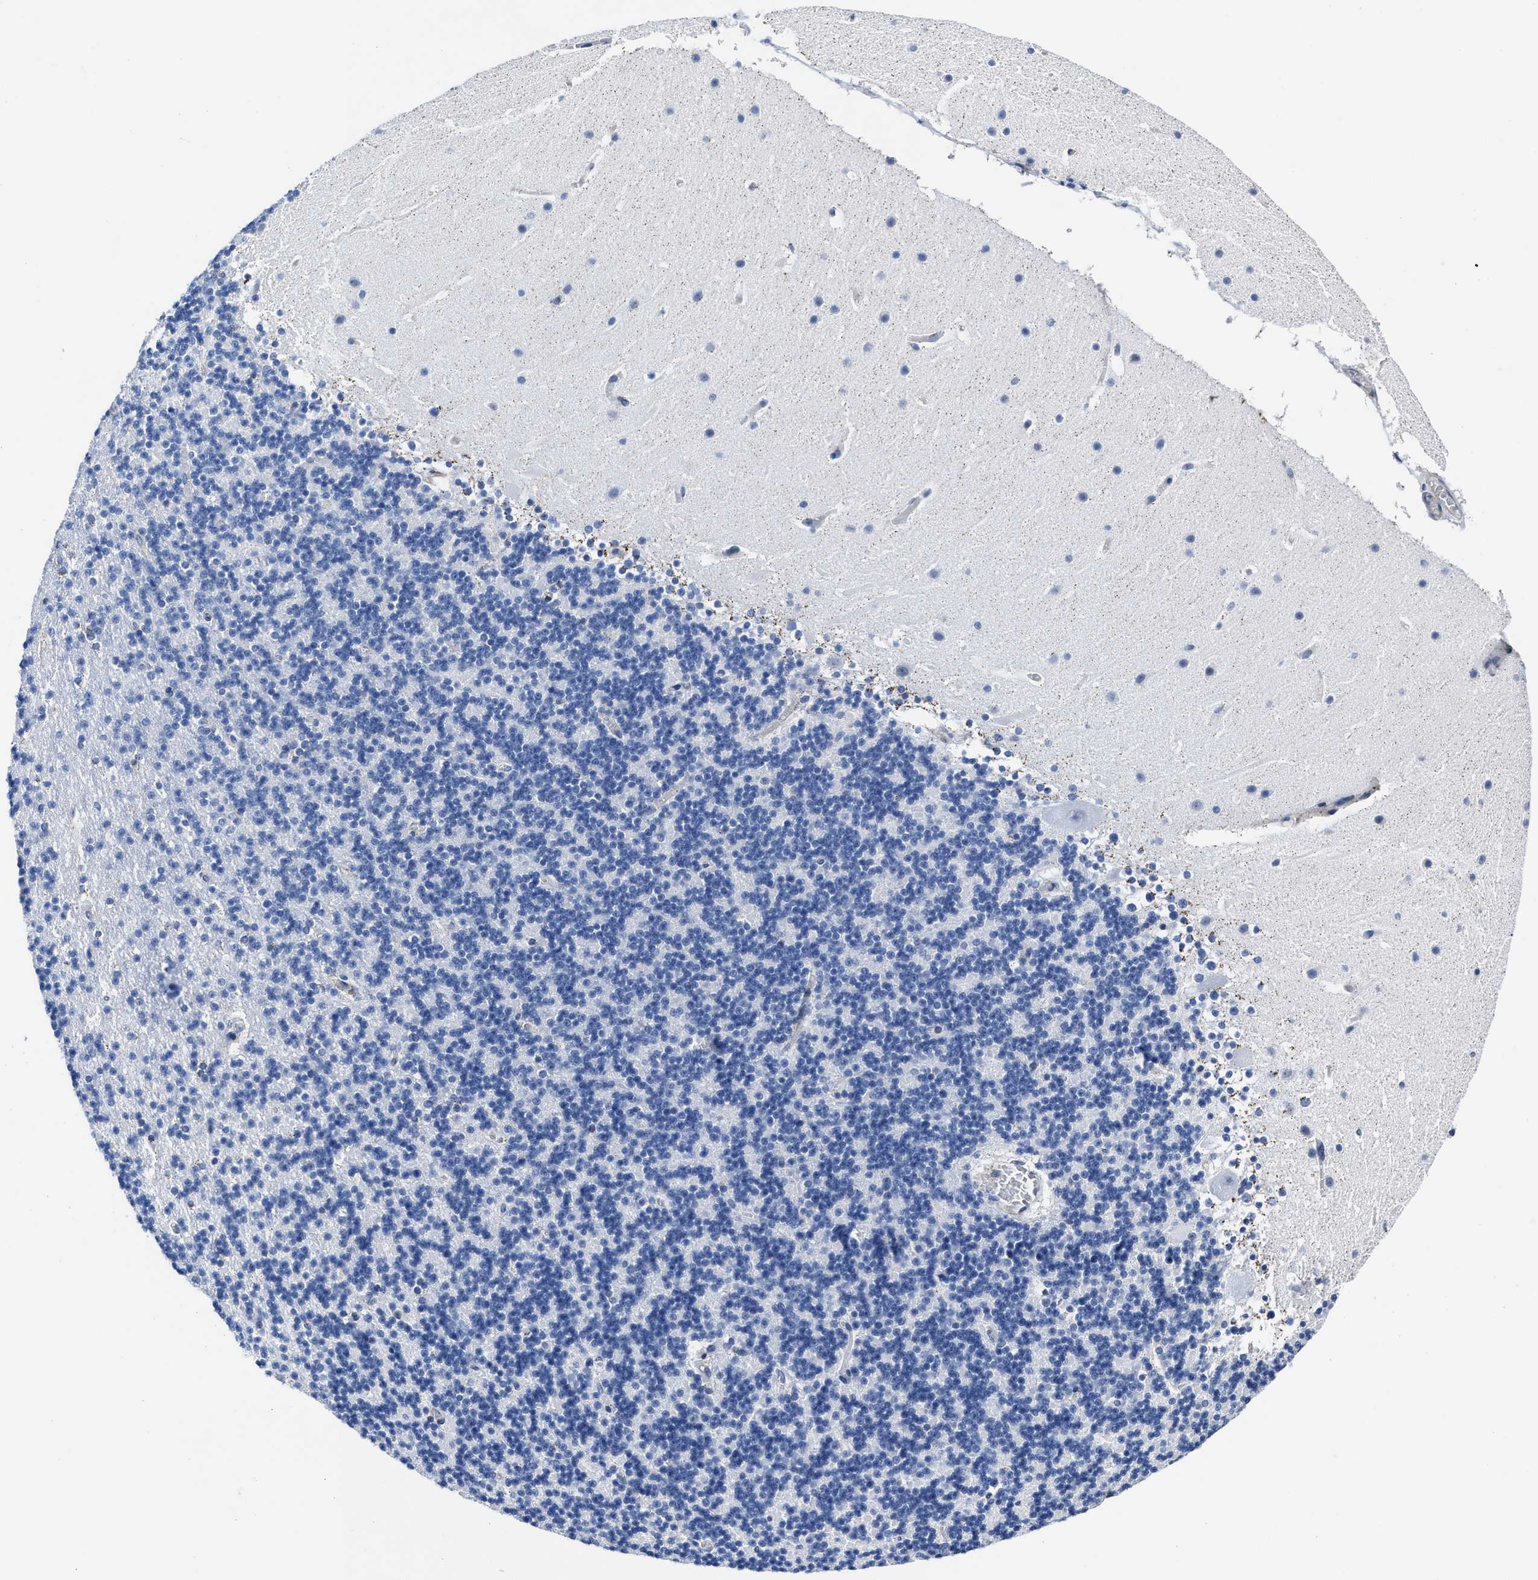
{"staining": {"intensity": "negative", "quantity": "none", "location": "none"}, "tissue": "cerebellum", "cell_type": "Cells in granular layer", "image_type": "normal", "snomed": [{"axis": "morphology", "description": "Normal tissue, NOS"}, {"axis": "topography", "description": "Cerebellum"}], "caption": "Cells in granular layer show no significant positivity in unremarkable cerebellum. Nuclei are stained in blue.", "gene": "KCNMB3", "patient": {"sex": "male", "age": 45}}